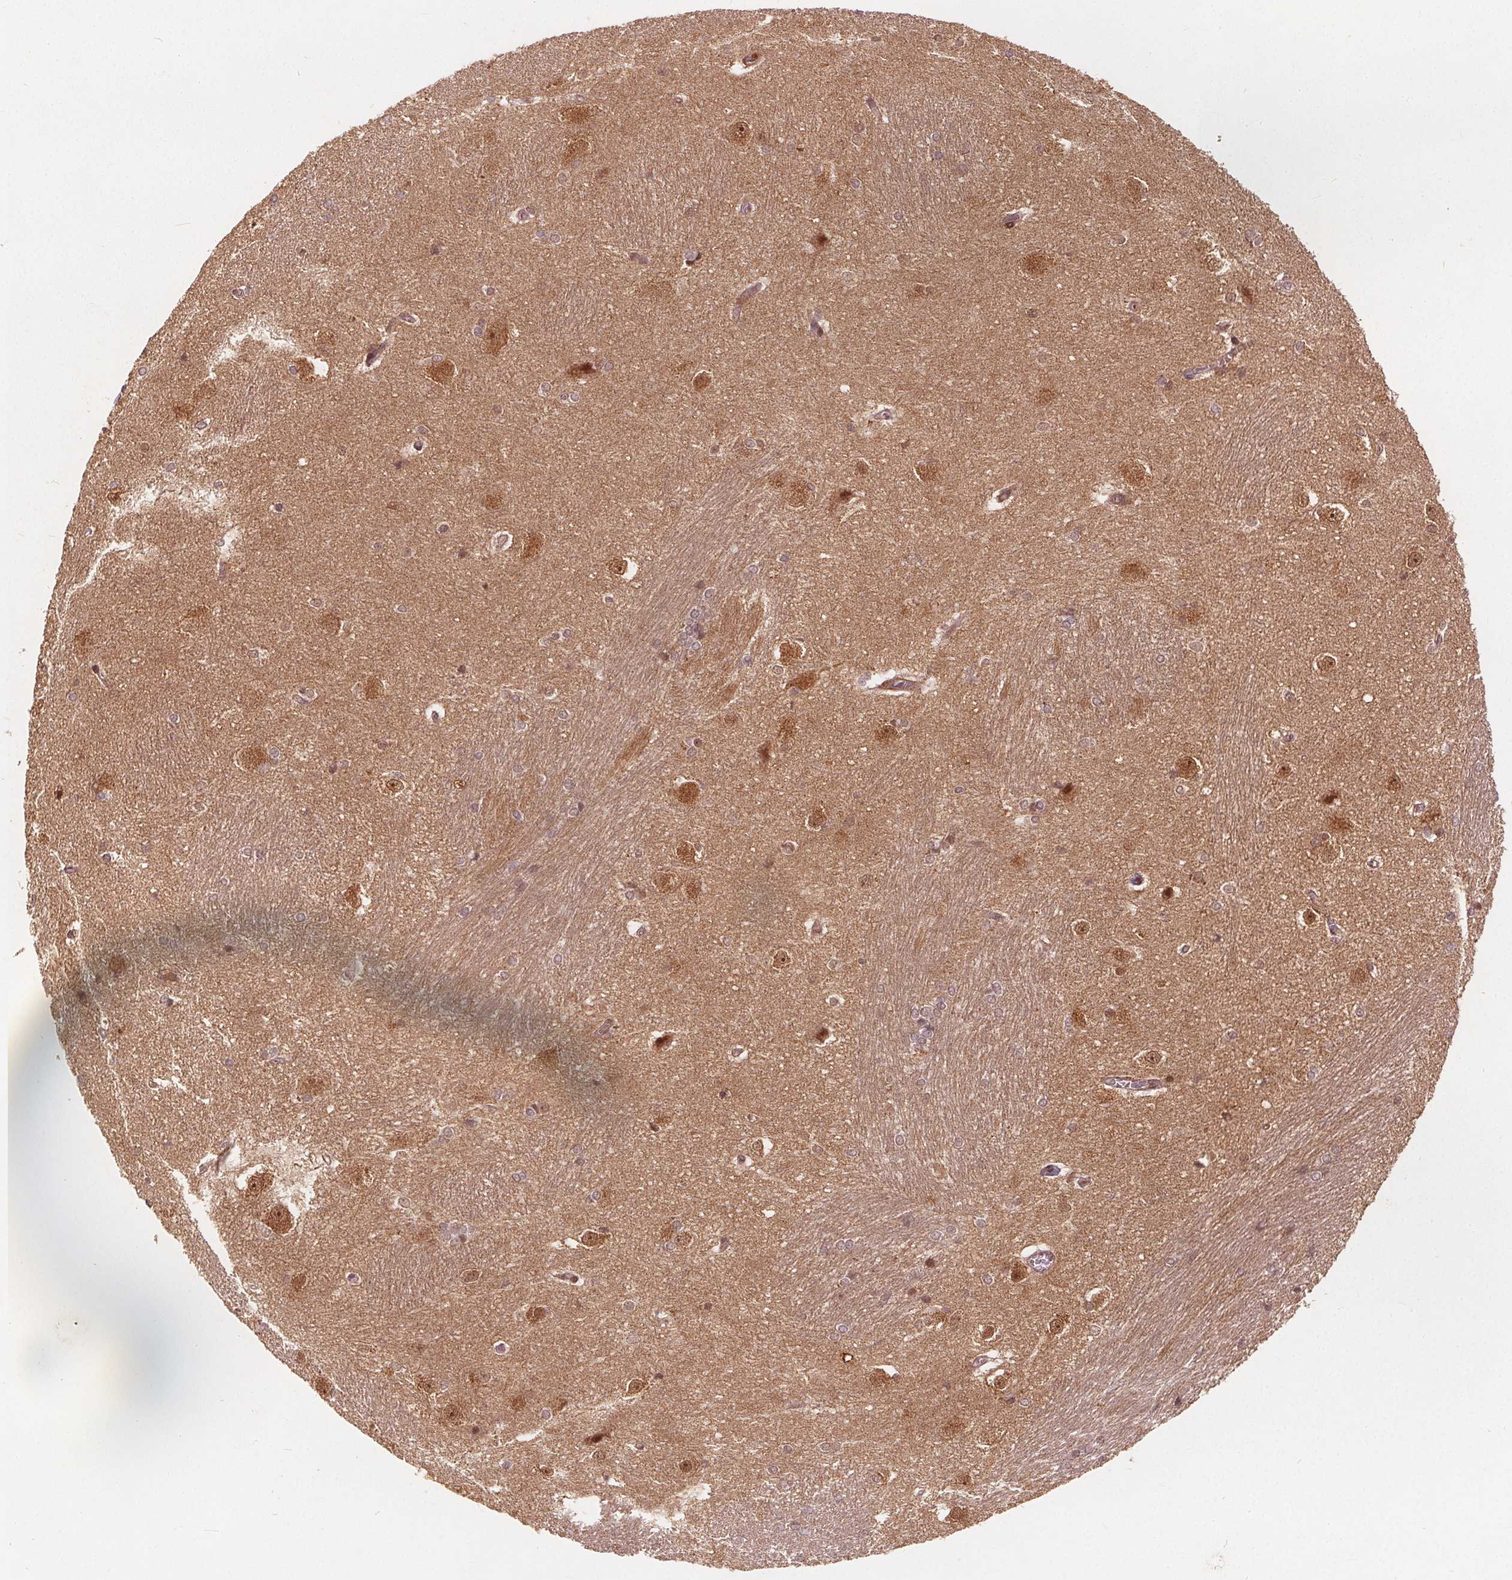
{"staining": {"intensity": "weak", "quantity": "25%-75%", "location": "cytoplasmic/membranous"}, "tissue": "hippocampus", "cell_type": "Glial cells", "image_type": "normal", "snomed": [{"axis": "morphology", "description": "Normal tissue, NOS"}, {"axis": "topography", "description": "Cerebral cortex"}, {"axis": "topography", "description": "Hippocampus"}], "caption": "Protein staining of normal hippocampus reveals weak cytoplasmic/membranous positivity in approximately 25%-75% of glial cells.", "gene": "PPP1CB", "patient": {"sex": "female", "age": 19}}